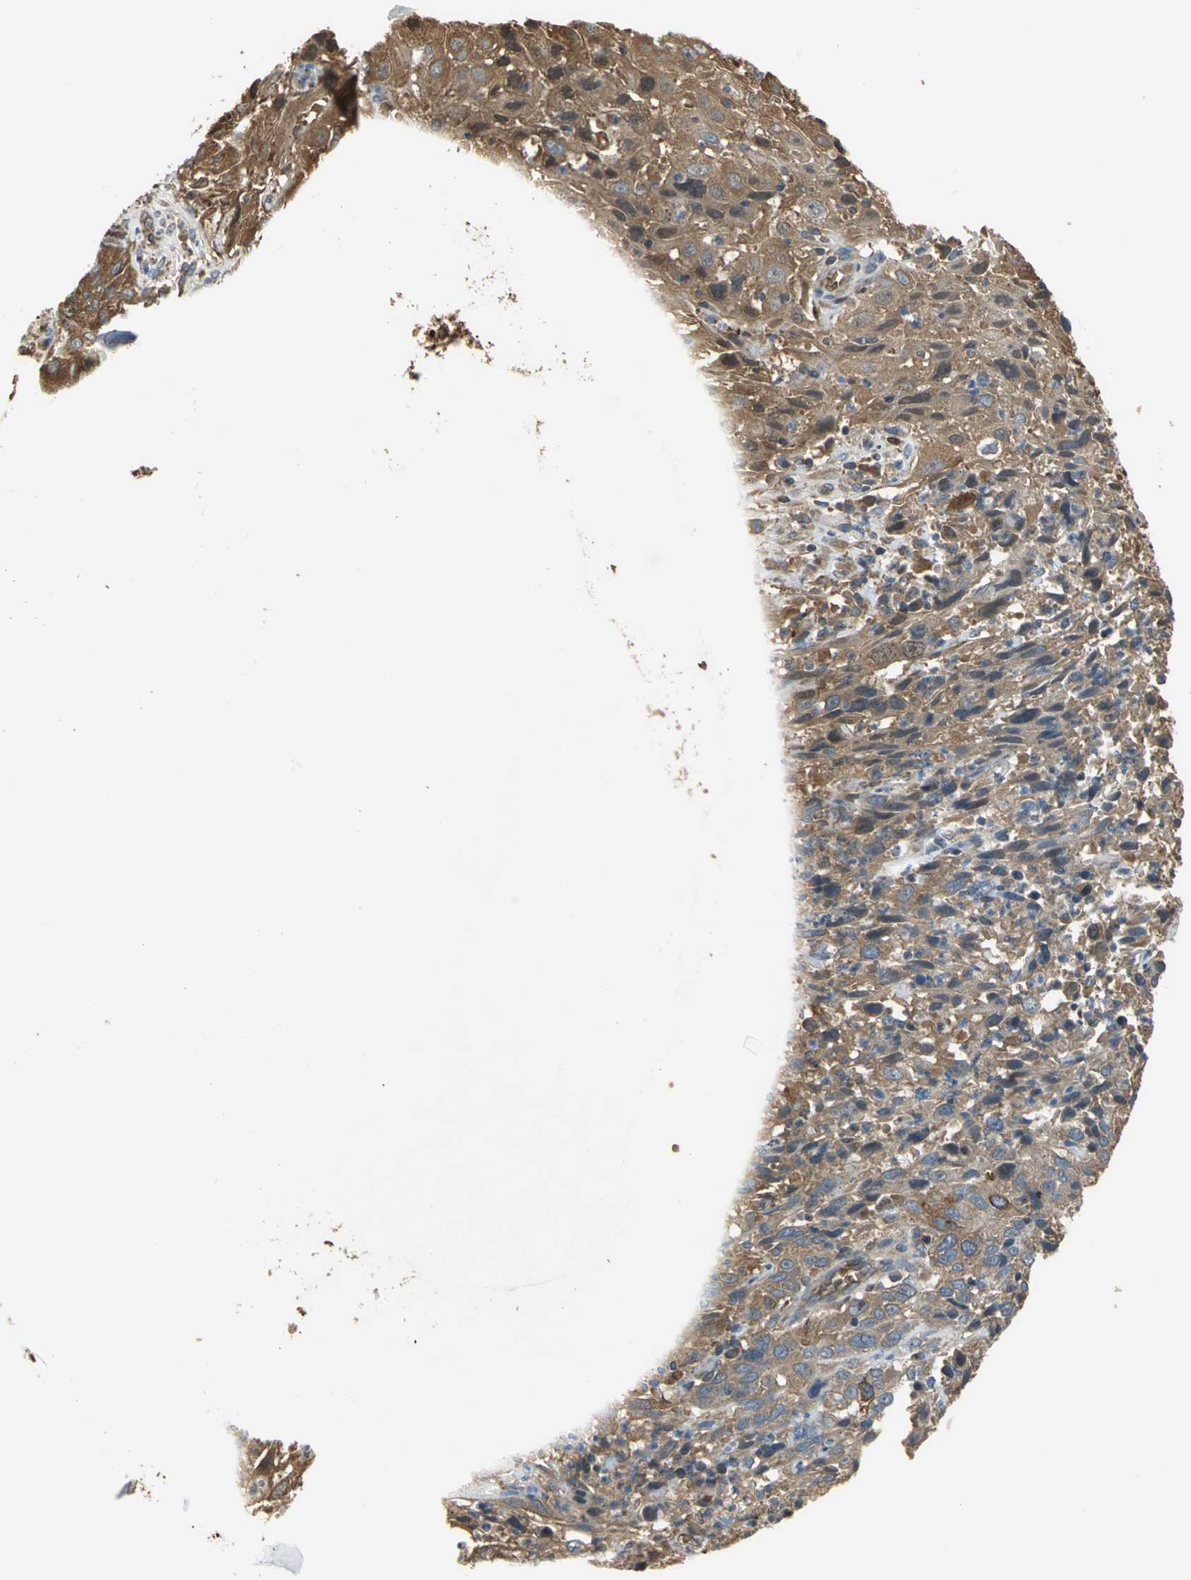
{"staining": {"intensity": "strong", "quantity": ">75%", "location": "cytoplasmic/membranous"}, "tissue": "cervical cancer", "cell_type": "Tumor cells", "image_type": "cancer", "snomed": [{"axis": "morphology", "description": "Squamous cell carcinoma, NOS"}, {"axis": "topography", "description": "Cervix"}], "caption": "About >75% of tumor cells in cervical cancer (squamous cell carcinoma) show strong cytoplasmic/membranous protein positivity as visualized by brown immunohistochemical staining.", "gene": "TREM1", "patient": {"sex": "female", "age": 32}}